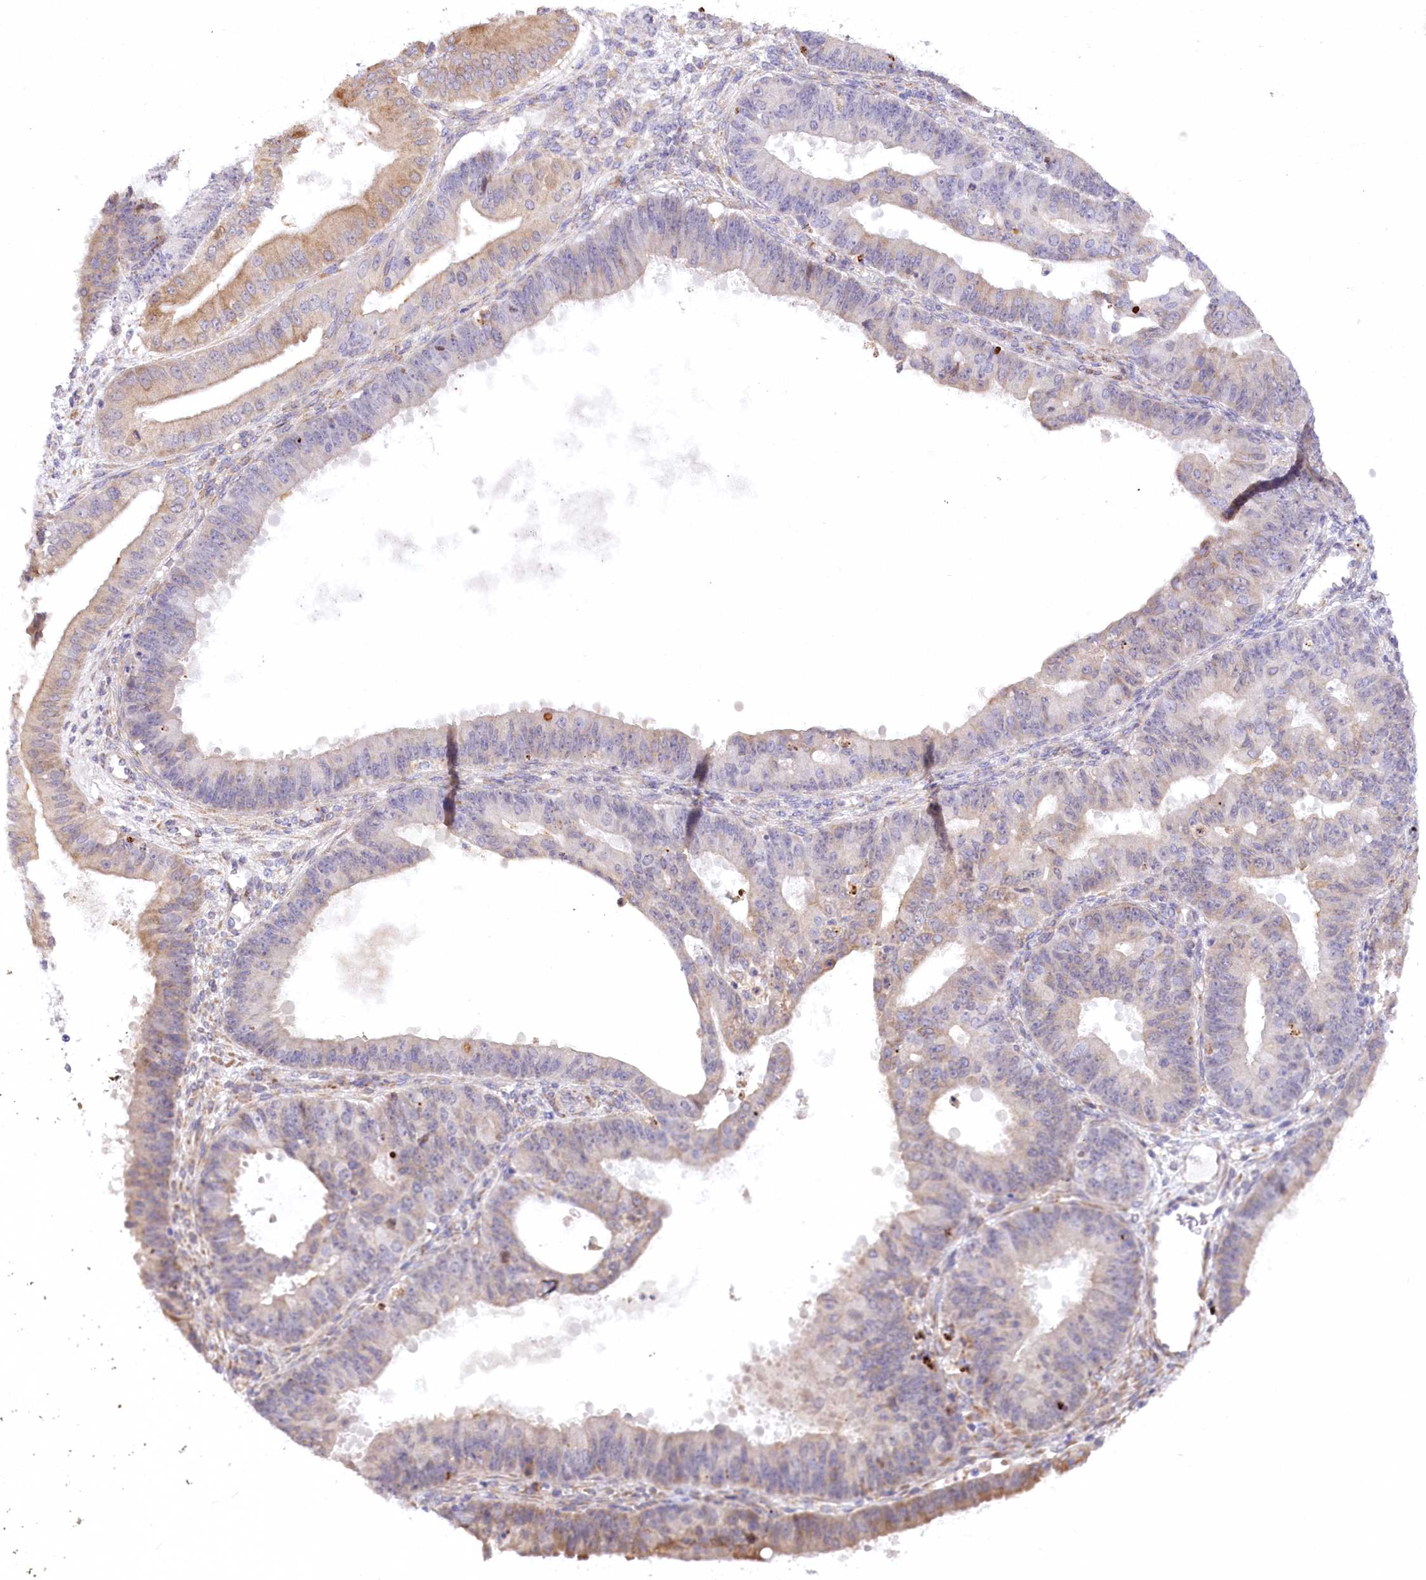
{"staining": {"intensity": "weak", "quantity": "<25%", "location": "cytoplasmic/membranous"}, "tissue": "ovarian cancer", "cell_type": "Tumor cells", "image_type": "cancer", "snomed": [{"axis": "morphology", "description": "Carcinoma, endometroid"}, {"axis": "topography", "description": "Appendix"}, {"axis": "topography", "description": "Ovary"}], "caption": "An IHC photomicrograph of endometroid carcinoma (ovarian) is shown. There is no staining in tumor cells of endometroid carcinoma (ovarian).", "gene": "NCKAP5", "patient": {"sex": "female", "age": 42}}